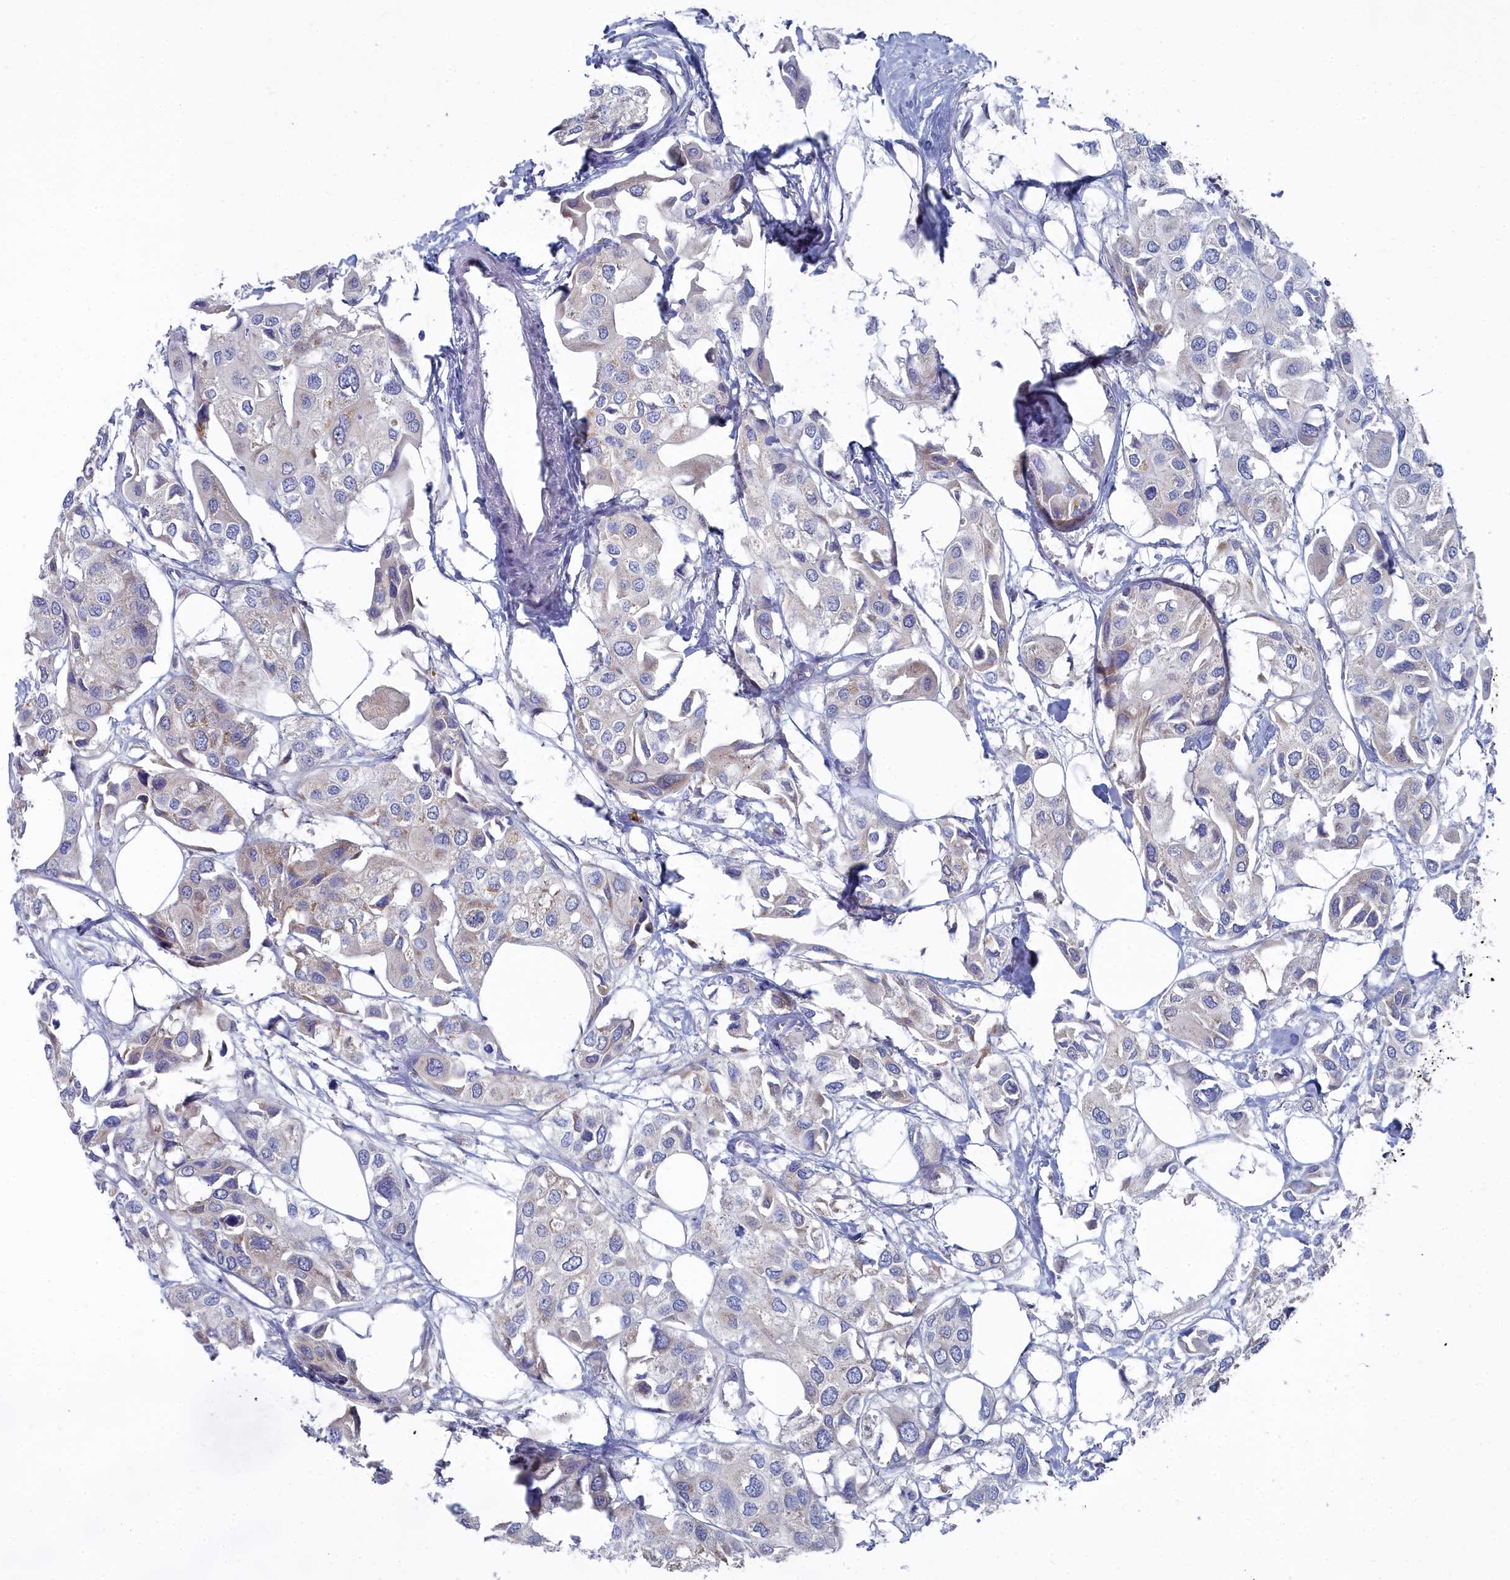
{"staining": {"intensity": "negative", "quantity": "none", "location": "none"}, "tissue": "urothelial cancer", "cell_type": "Tumor cells", "image_type": "cancer", "snomed": [{"axis": "morphology", "description": "Urothelial carcinoma, High grade"}, {"axis": "topography", "description": "Urinary bladder"}], "caption": "This is an immunohistochemistry photomicrograph of urothelial cancer. There is no positivity in tumor cells.", "gene": "CCDC149", "patient": {"sex": "male", "age": 64}}